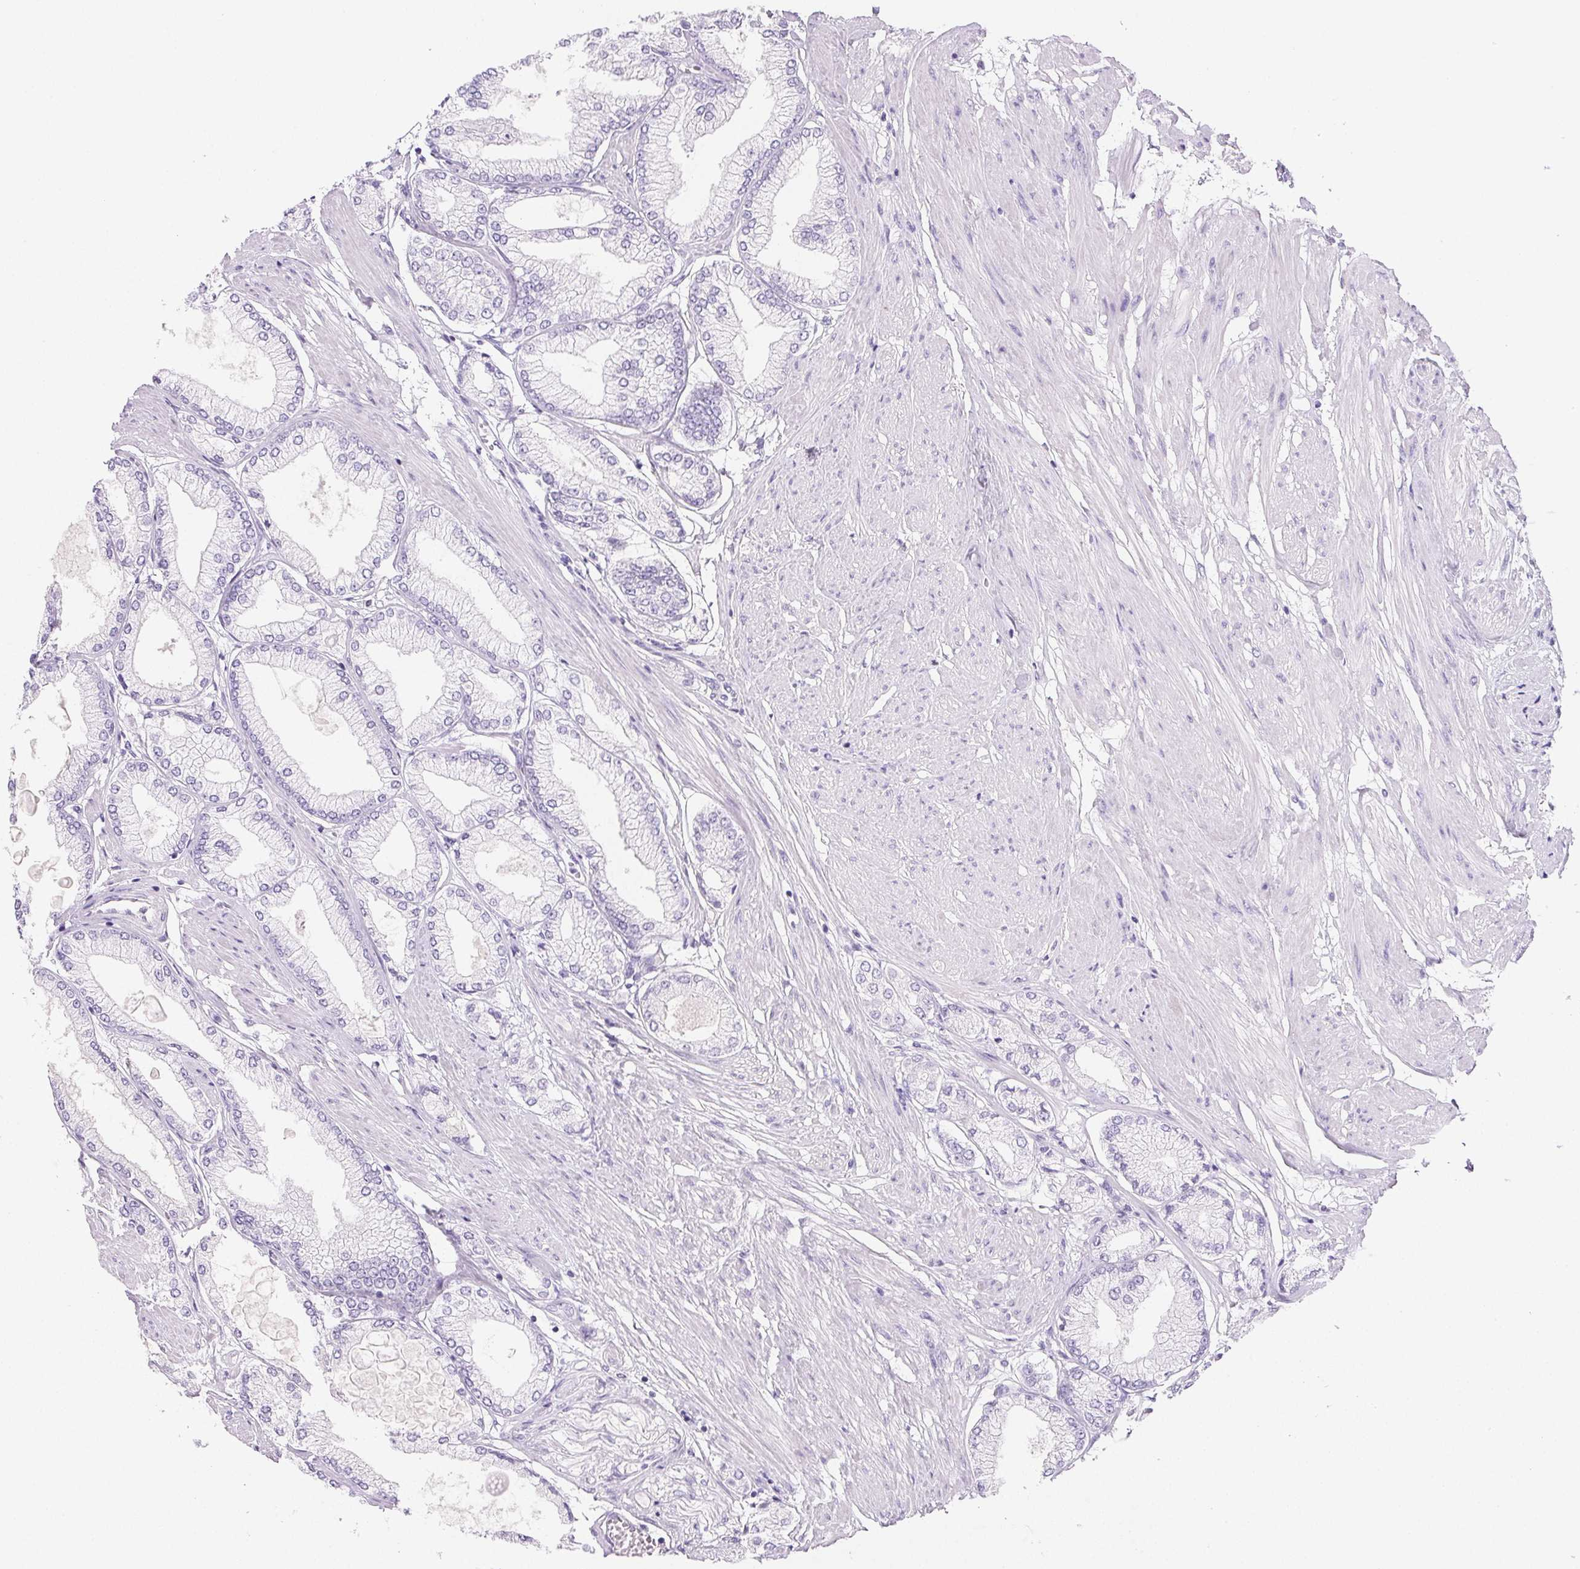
{"staining": {"intensity": "negative", "quantity": "none", "location": "none"}, "tissue": "prostate cancer", "cell_type": "Tumor cells", "image_type": "cancer", "snomed": [{"axis": "morphology", "description": "Adenocarcinoma, High grade"}, {"axis": "topography", "description": "Prostate"}], "caption": "Tumor cells are negative for protein expression in human prostate cancer.", "gene": "PRSS3", "patient": {"sex": "male", "age": 68}}